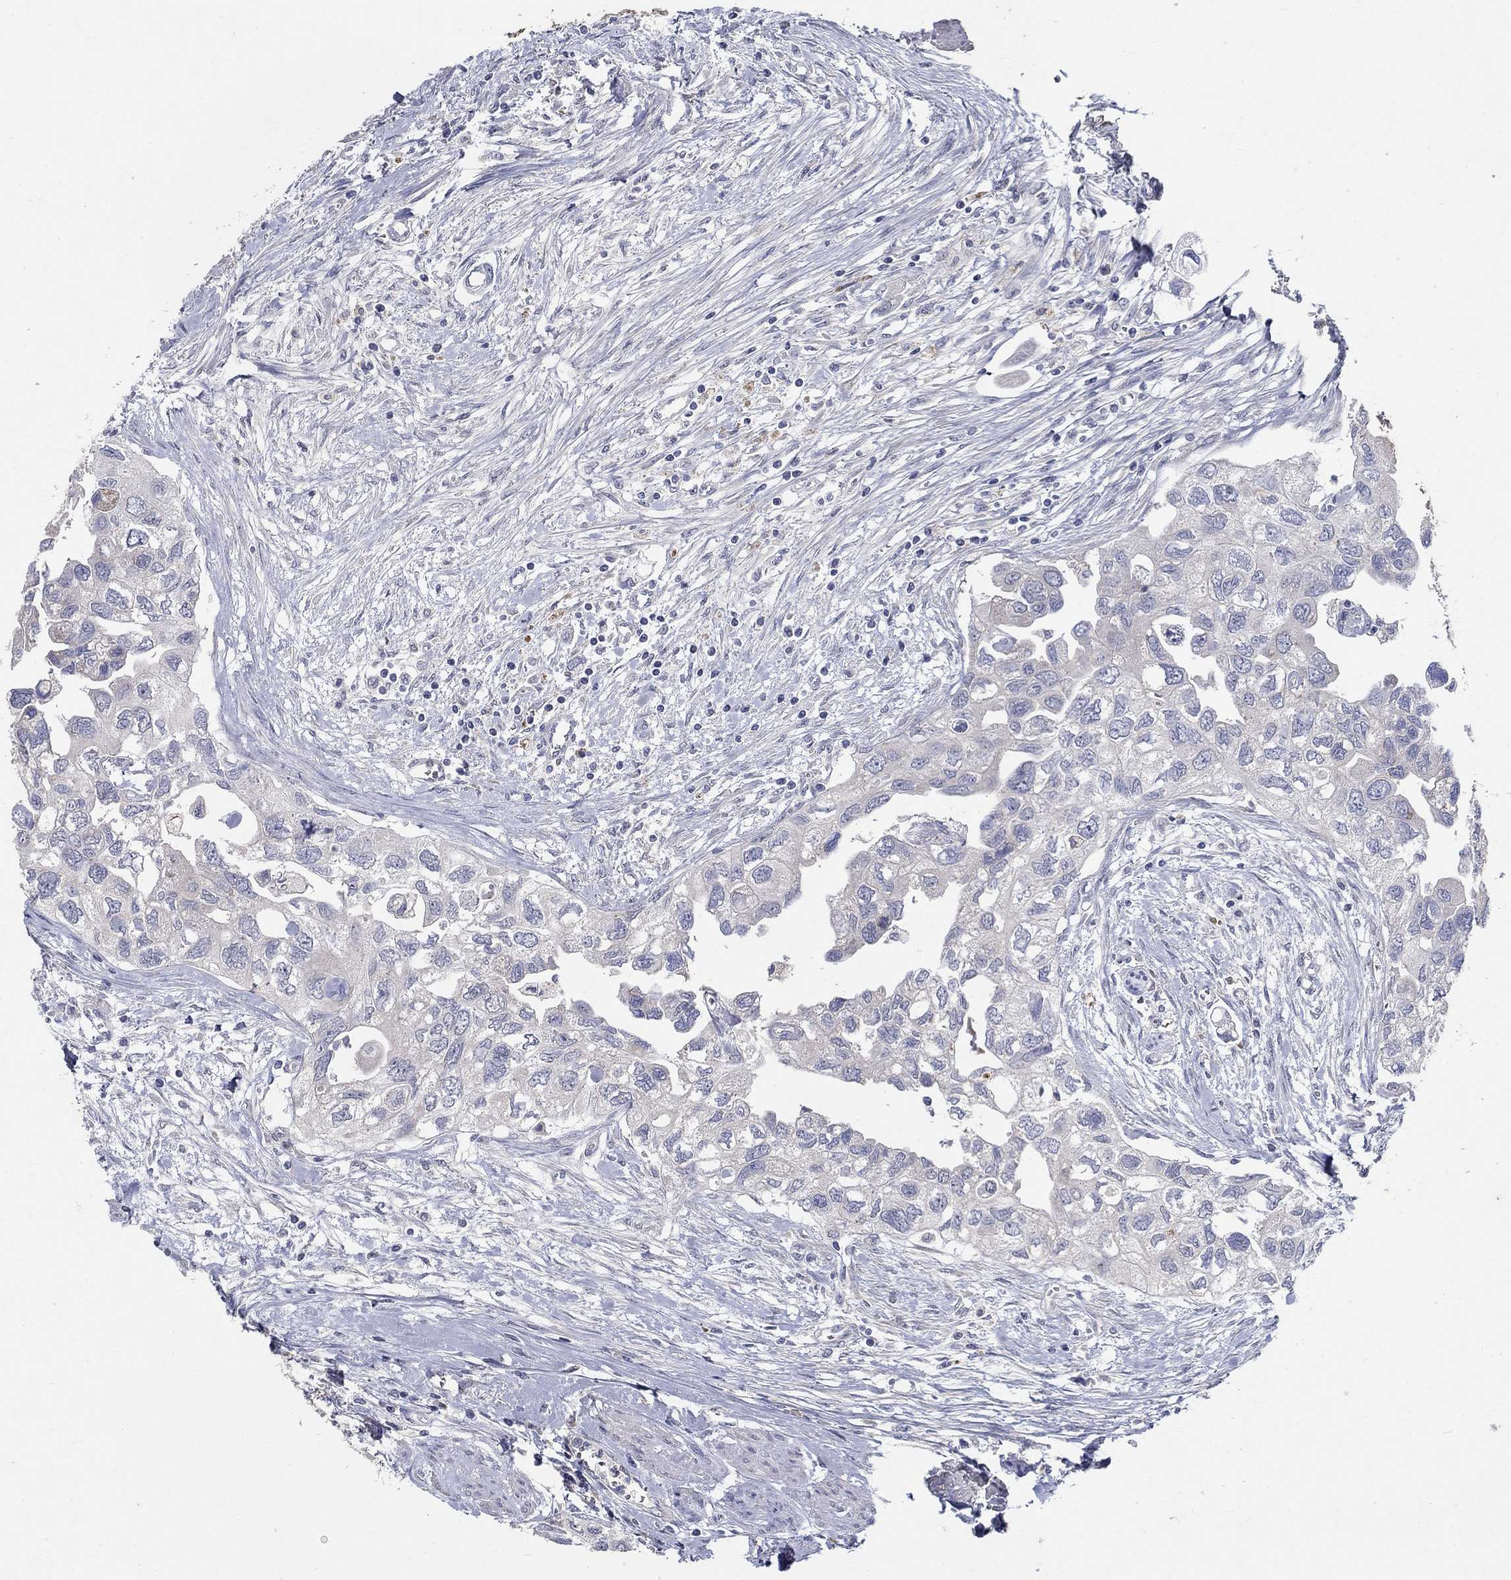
{"staining": {"intensity": "negative", "quantity": "none", "location": "none"}, "tissue": "urothelial cancer", "cell_type": "Tumor cells", "image_type": "cancer", "snomed": [{"axis": "morphology", "description": "Urothelial carcinoma, High grade"}, {"axis": "topography", "description": "Urinary bladder"}], "caption": "This is a histopathology image of IHC staining of high-grade urothelial carcinoma, which shows no staining in tumor cells.", "gene": "PROZ", "patient": {"sex": "male", "age": 59}}